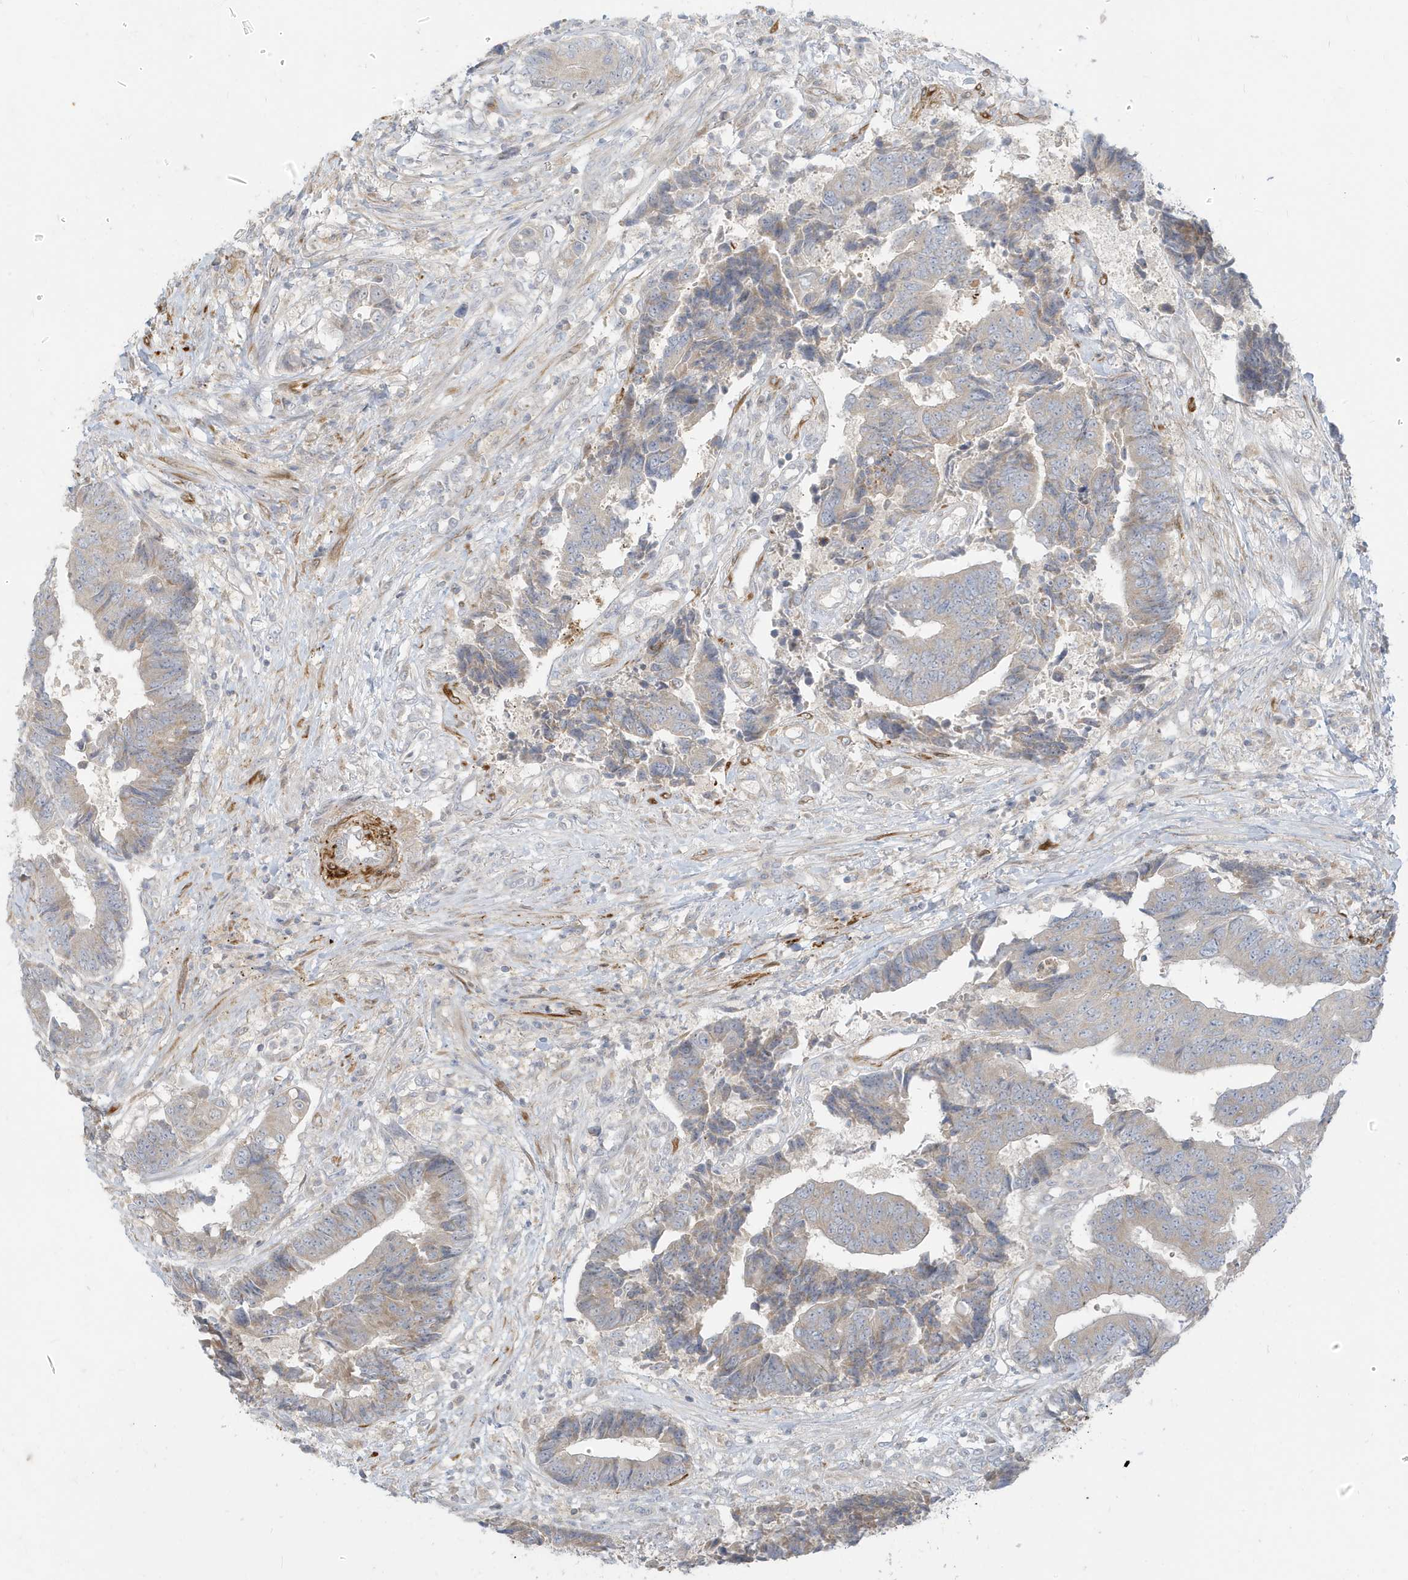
{"staining": {"intensity": "weak", "quantity": "<25%", "location": "cytoplasmic/membranous"}, "tissue": "colorectal cancer", "cell_type": "Tumor cells", "image_type": "cancer", "snomed": [{"axis": "morphology", "description": "Adenocarcinoma, NOS"}, {"axis": "topography", "description": "Rectum"}], "caption": "An immunohistochemistry (IHC) photomicrograph of colorectal adenocarcinoma is shown. There is no staining in tumor cells of colorectal adenocarcinoma. The staining was performed using DAB (3,3'-diaminobenzidine) to visualize the protein expression in brown, while the nuclei were stained in blue with hematoxylin (Magnification: 20x).", "gene": "MCOLN1", "patient": {"sex": "male", "age": 84}}